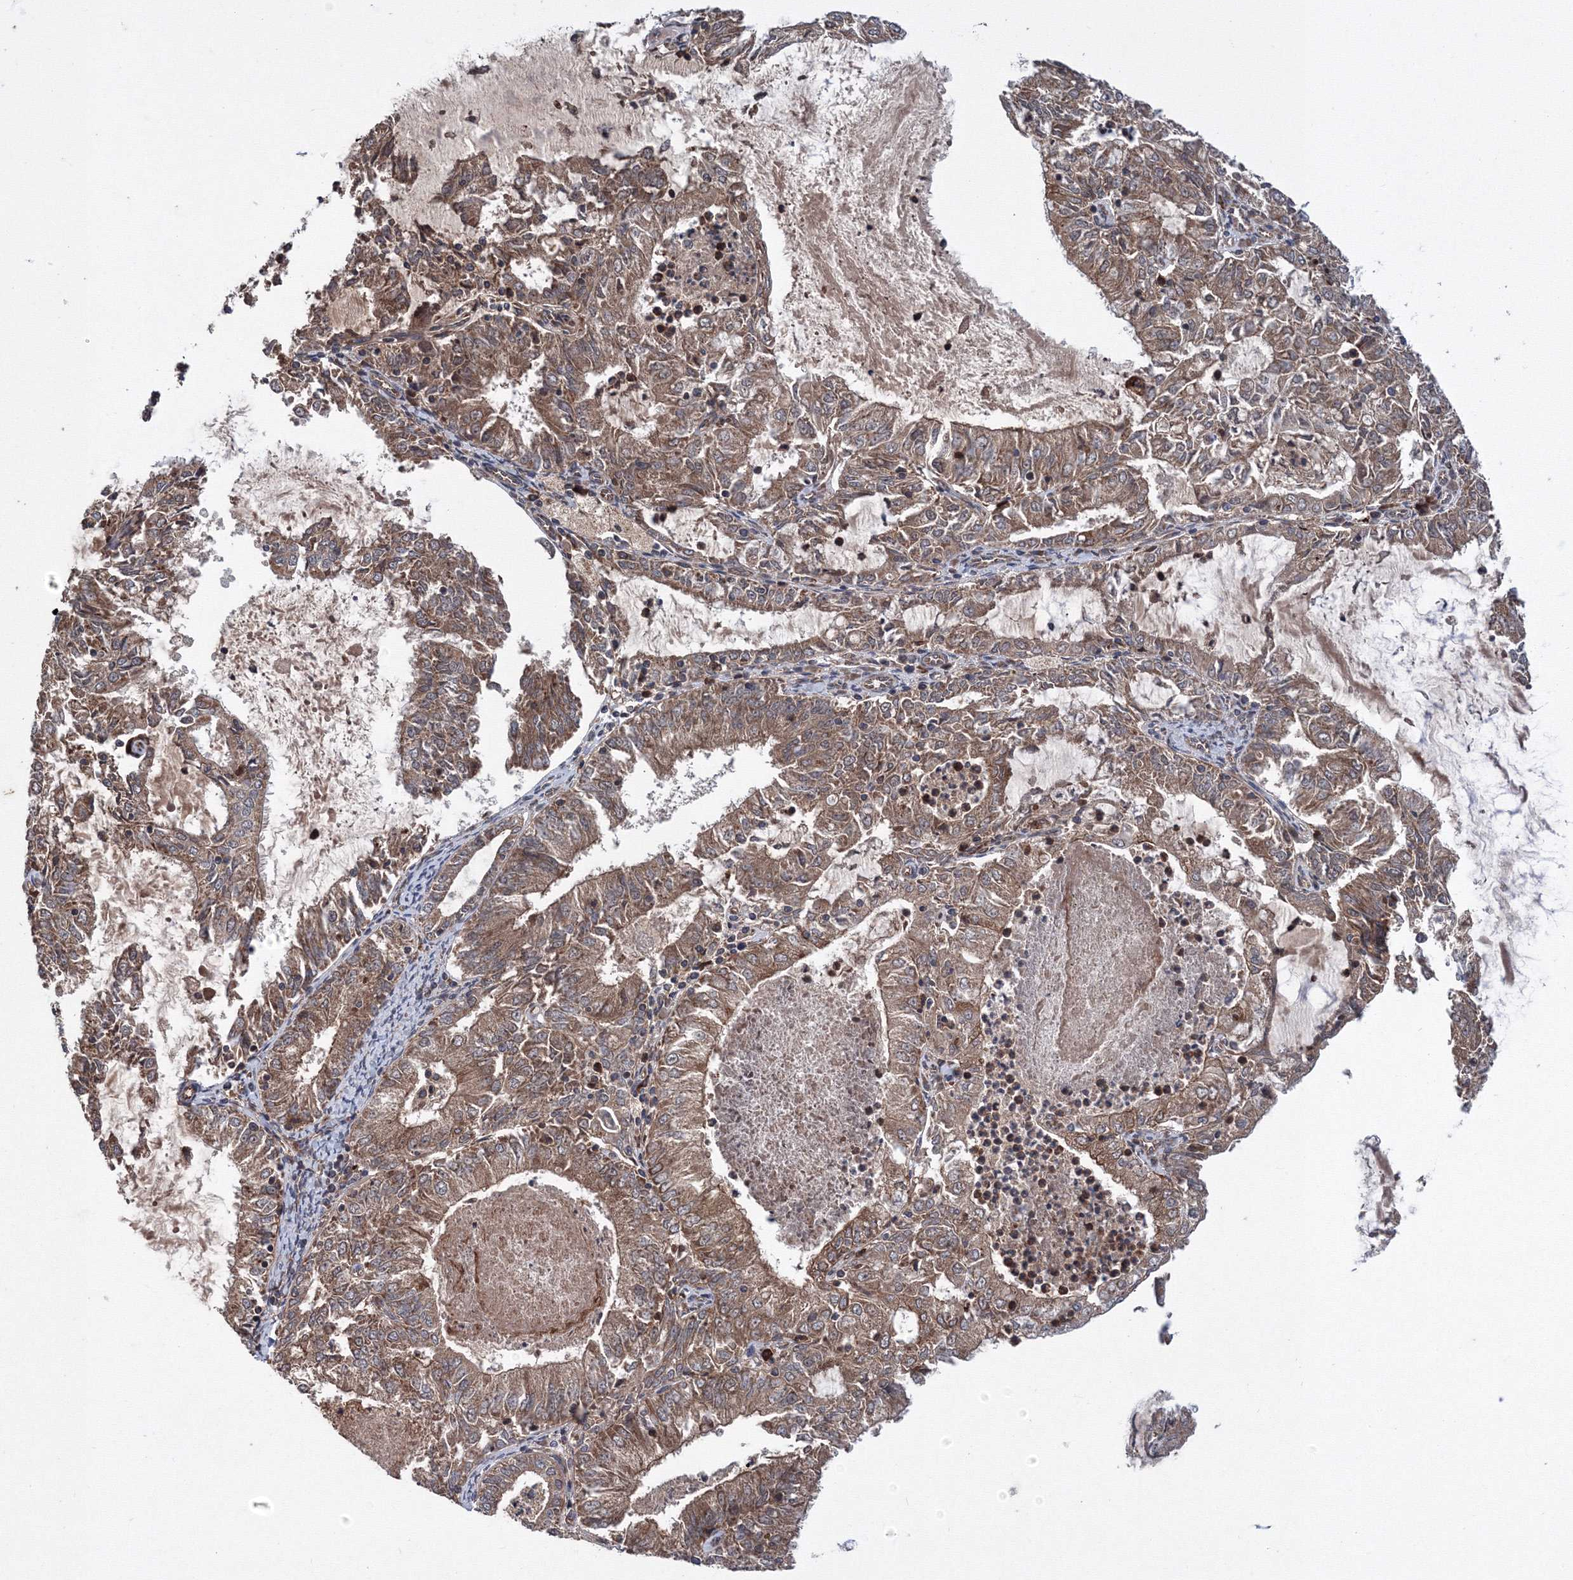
{"staining": {"intensity": "moderate", "quantity": ">75%", "location": "cytoplasmic/membranous"}, "tissue": "endometrial cancer", "cell_type": "Tumor cells", "image_type": "cancer", "snomed": [{"axis": "morphology", "description": "Adenocarcinoma, NOS"}, {"axis": "topography", "description": "Endometrium"}], "caption": "Immunohistochemistry (IHC) of endometrial adenocarcinoma exhibits medium levels of moderate cytoplasmic/membranous expression in about >75% of tumor cells.", "gene": "ATG3", "patient": {"sex": "female", "age": 57}}